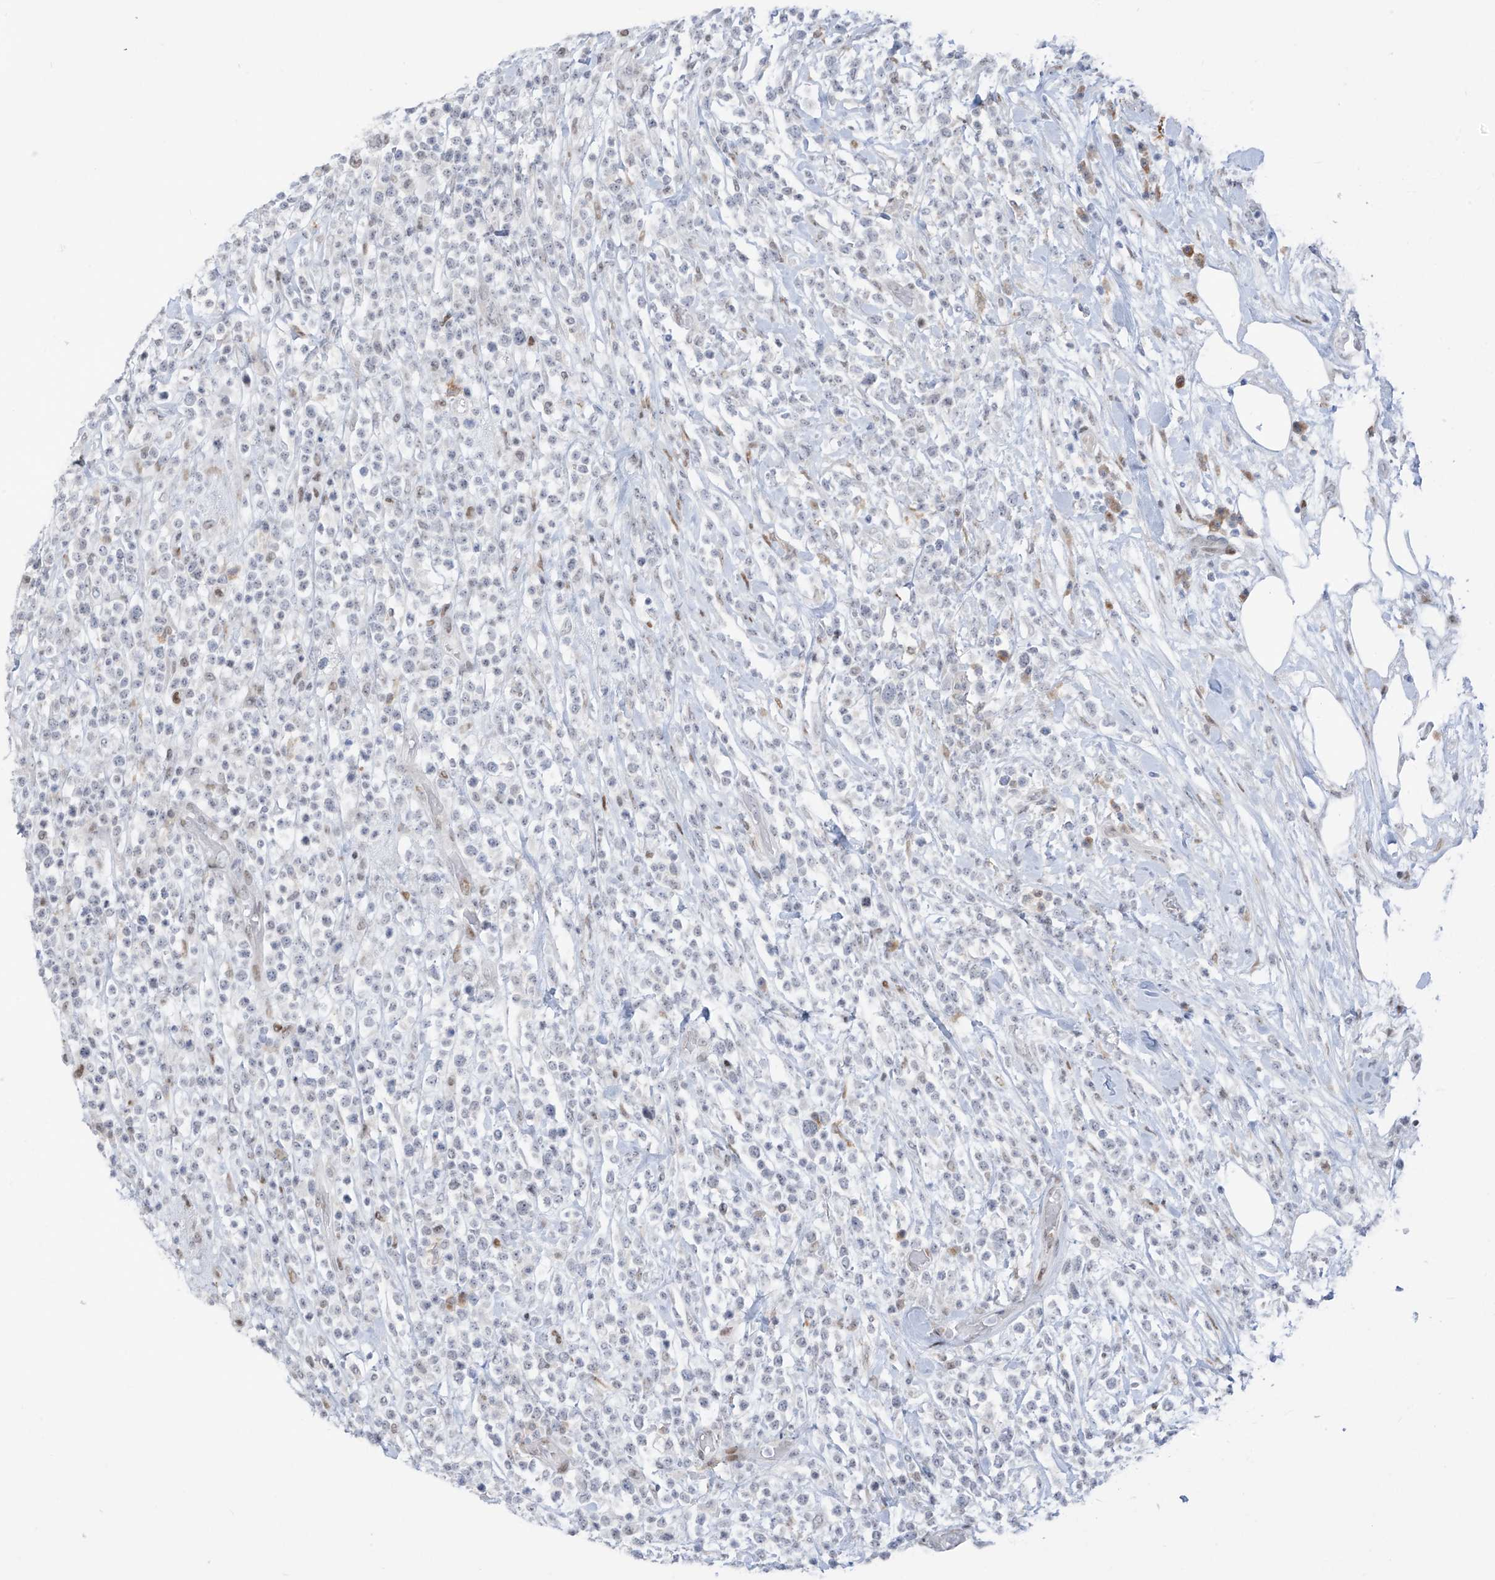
{"staining": {"intensity": "negative", "quantity": "none", "location": "none"}, "tissue": "lymphoma", "cell_type": "Tumor cells", "image_type": "cancer", "snomed": [{"axis": "morphology", "description": "Malignant lymphoma, non-Hodgkin's type, High grade"}, {"axis": "topography", "description": "Colon"}], "caption": "Immunohistochemical staining of human high-grade malignant lymphoma, non-Hodgkin's type demonstrates no significant staining in tumor cells. (DAB (3,3'-diaminobenzidine) immunohistochemistry (IHC), high magnification).", "gene": "LIN9", "patient": {"sex": "female", "age": 53}}